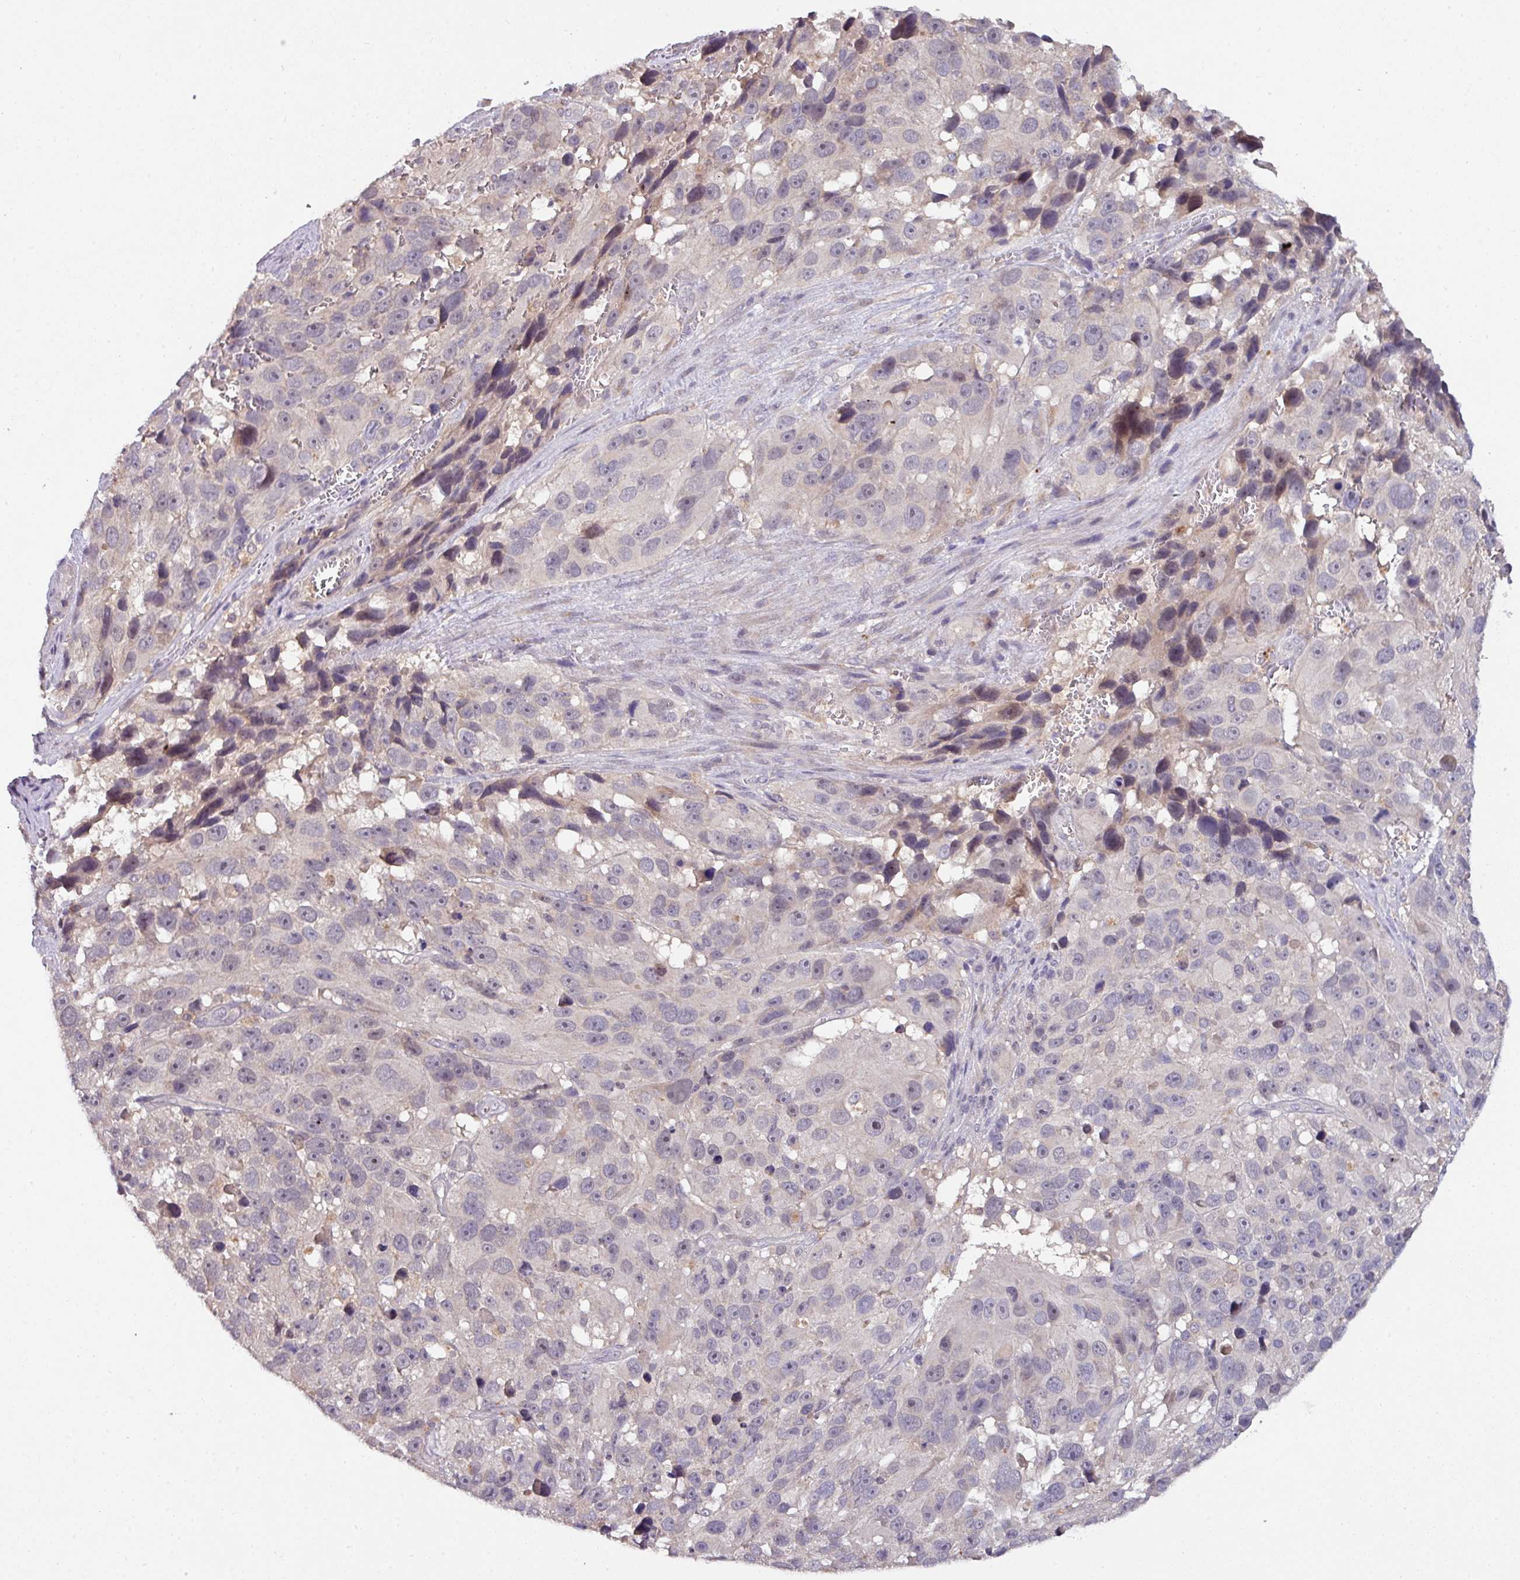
{"staining": {"intensity": "negative", "quantity": "none", "location": "none"}, "tissue": "melanoma", "cell_type": "Tumor cells", "image_type": "cancer", "snomed": [{"axis": "morphology", "description": "Malignant melanoma, NOS"}, {"axis": "topography", "description": "Skin"}], "caption": "Melanoma stained for a protein using IHC reveals no expression tumor cells.", "gene": "AEBP2", "patient": {"sex": "male", "age": 84}}